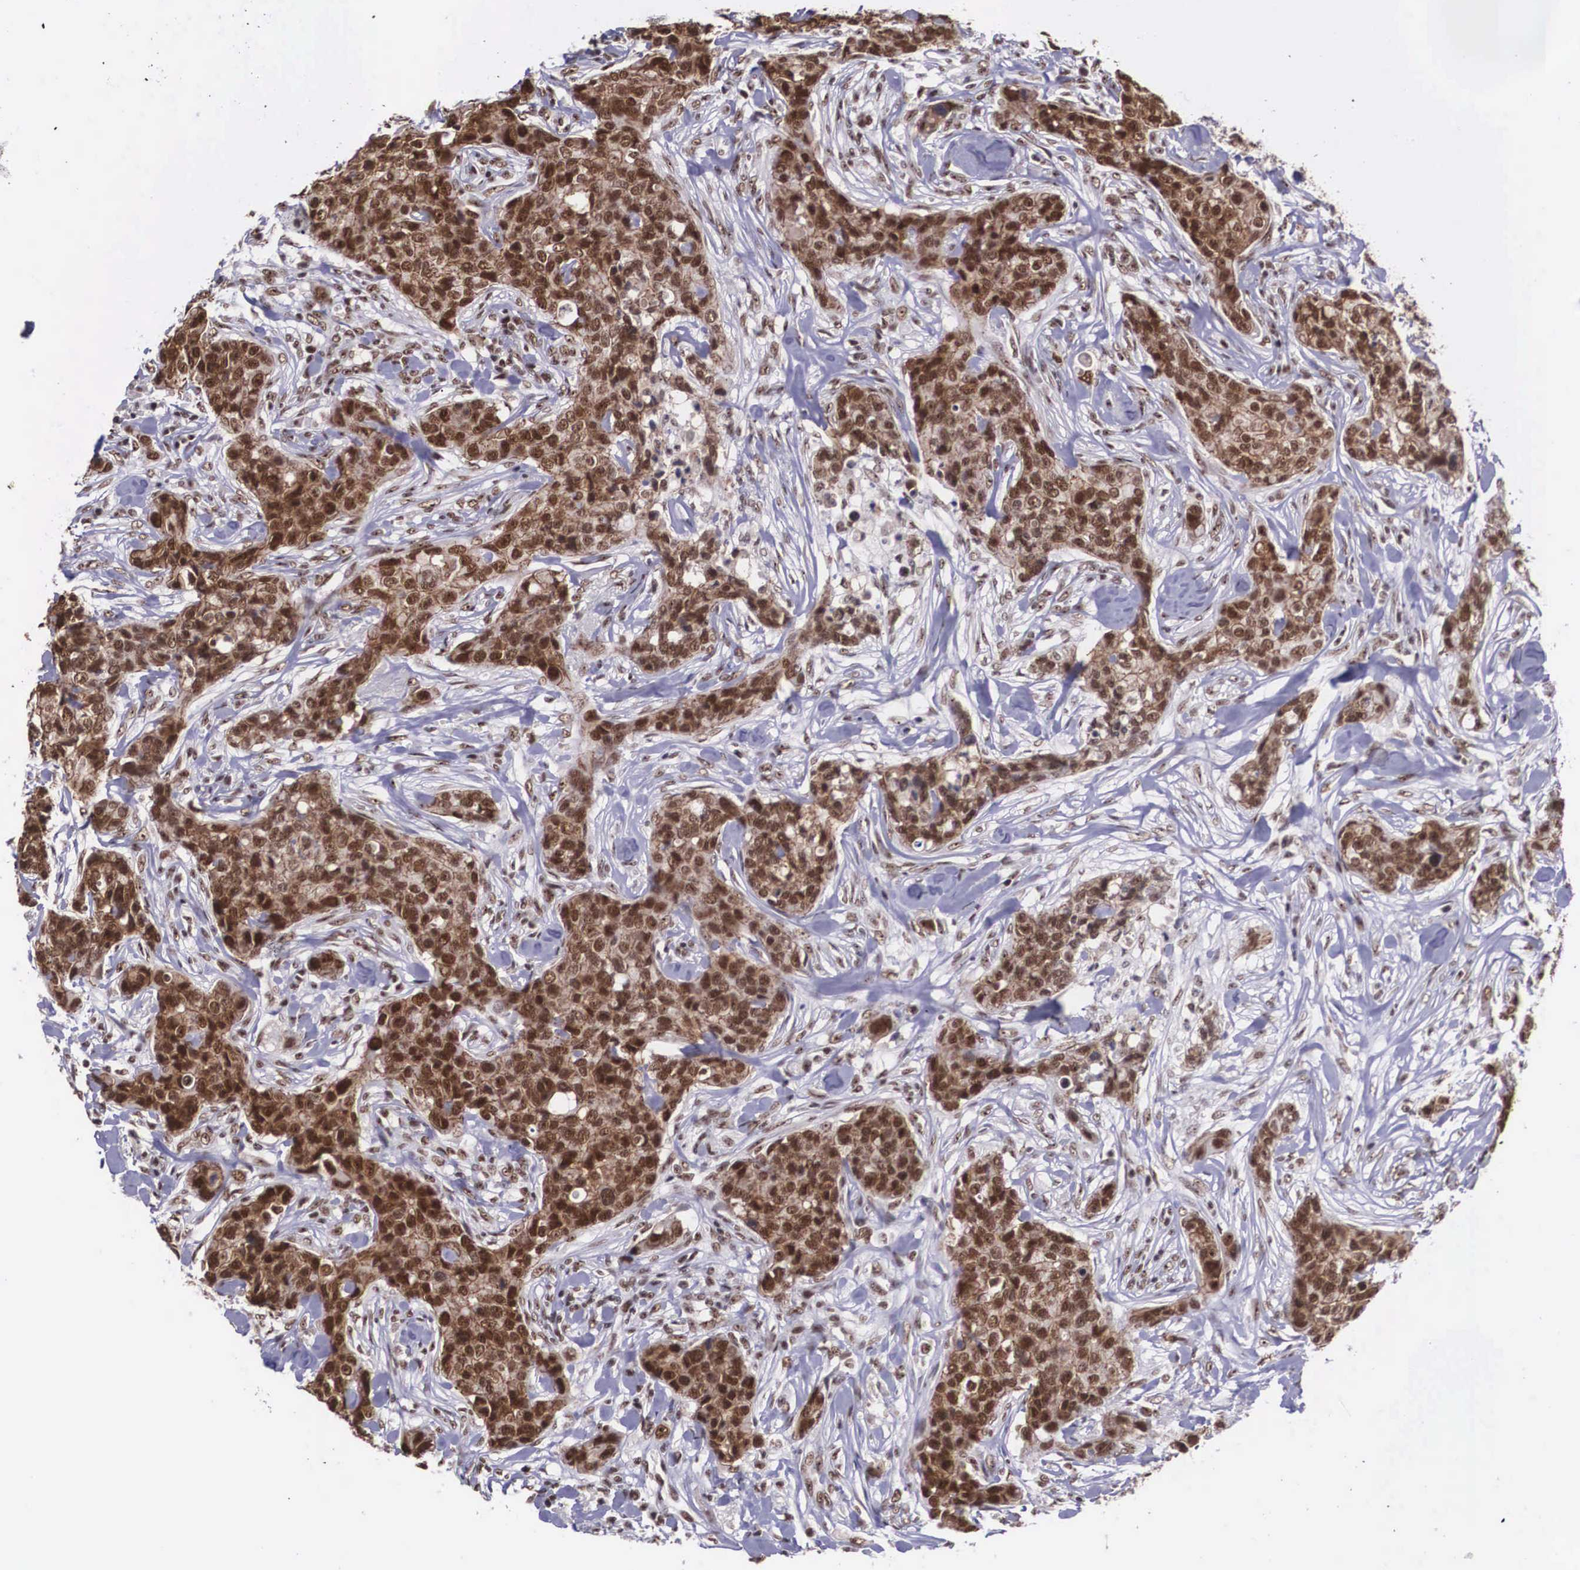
{"staining": {"intensity": "strong", "quantity": ">75%", "location": "nuclear"}, "tissue": "breast cancer", "cell_type": "Tumor cells", "image_type": "cancer", "snomed": [{"axis": "morphology", "description": "Duct carcinoma"}, {"axis": "topography", "description": "Breast"}], "caption": "The histopathology image reveals immunohistochemical staining of breast infiltrating ductal carcinoma. There is strong nuclear staining is identified in approximately >75% of tumor cells.", "gene": "POLR2F", "patient": {"sex": "female", "age": 91}}